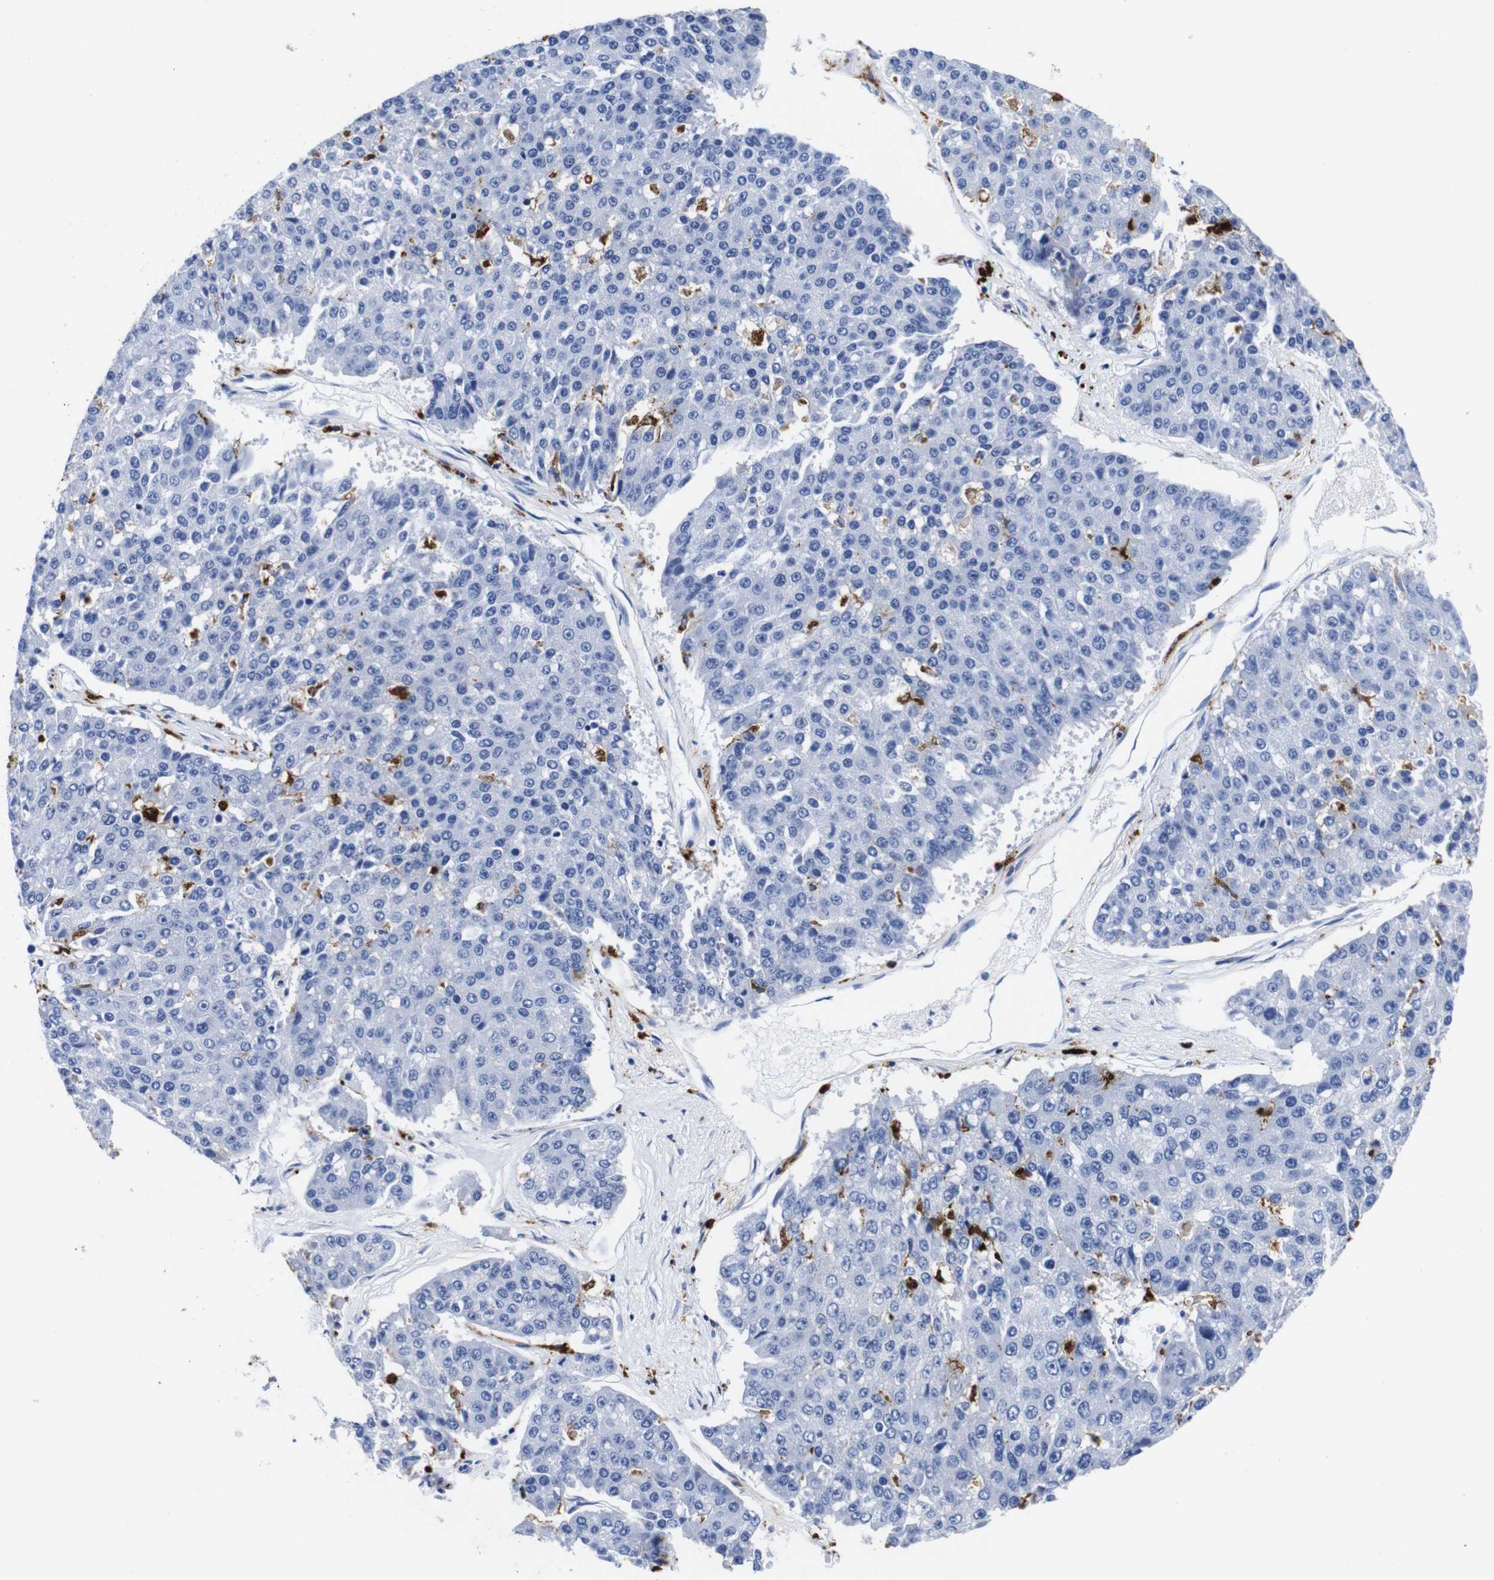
{"staining": {"intensity": "negative", "quantity": "none", "location": "none"}, "tissue": "pancreatic cancer", "cell_type": "Tumor cells", "image_type": "cancer", "snomed": [{"axis": "morphology", "description": "Adenocarcinoma, NOS"}, {"axis": "topography", "description": "Pancreas"}], "caption": "IHC photomicrograph of human pancreatic cancer (adenocarcinoma) stained for a protein (brown), which demonstrates no expression in tumor cells.", "gene": "HLA-DMB", "patient": {"sex": "male", "age": 50}}